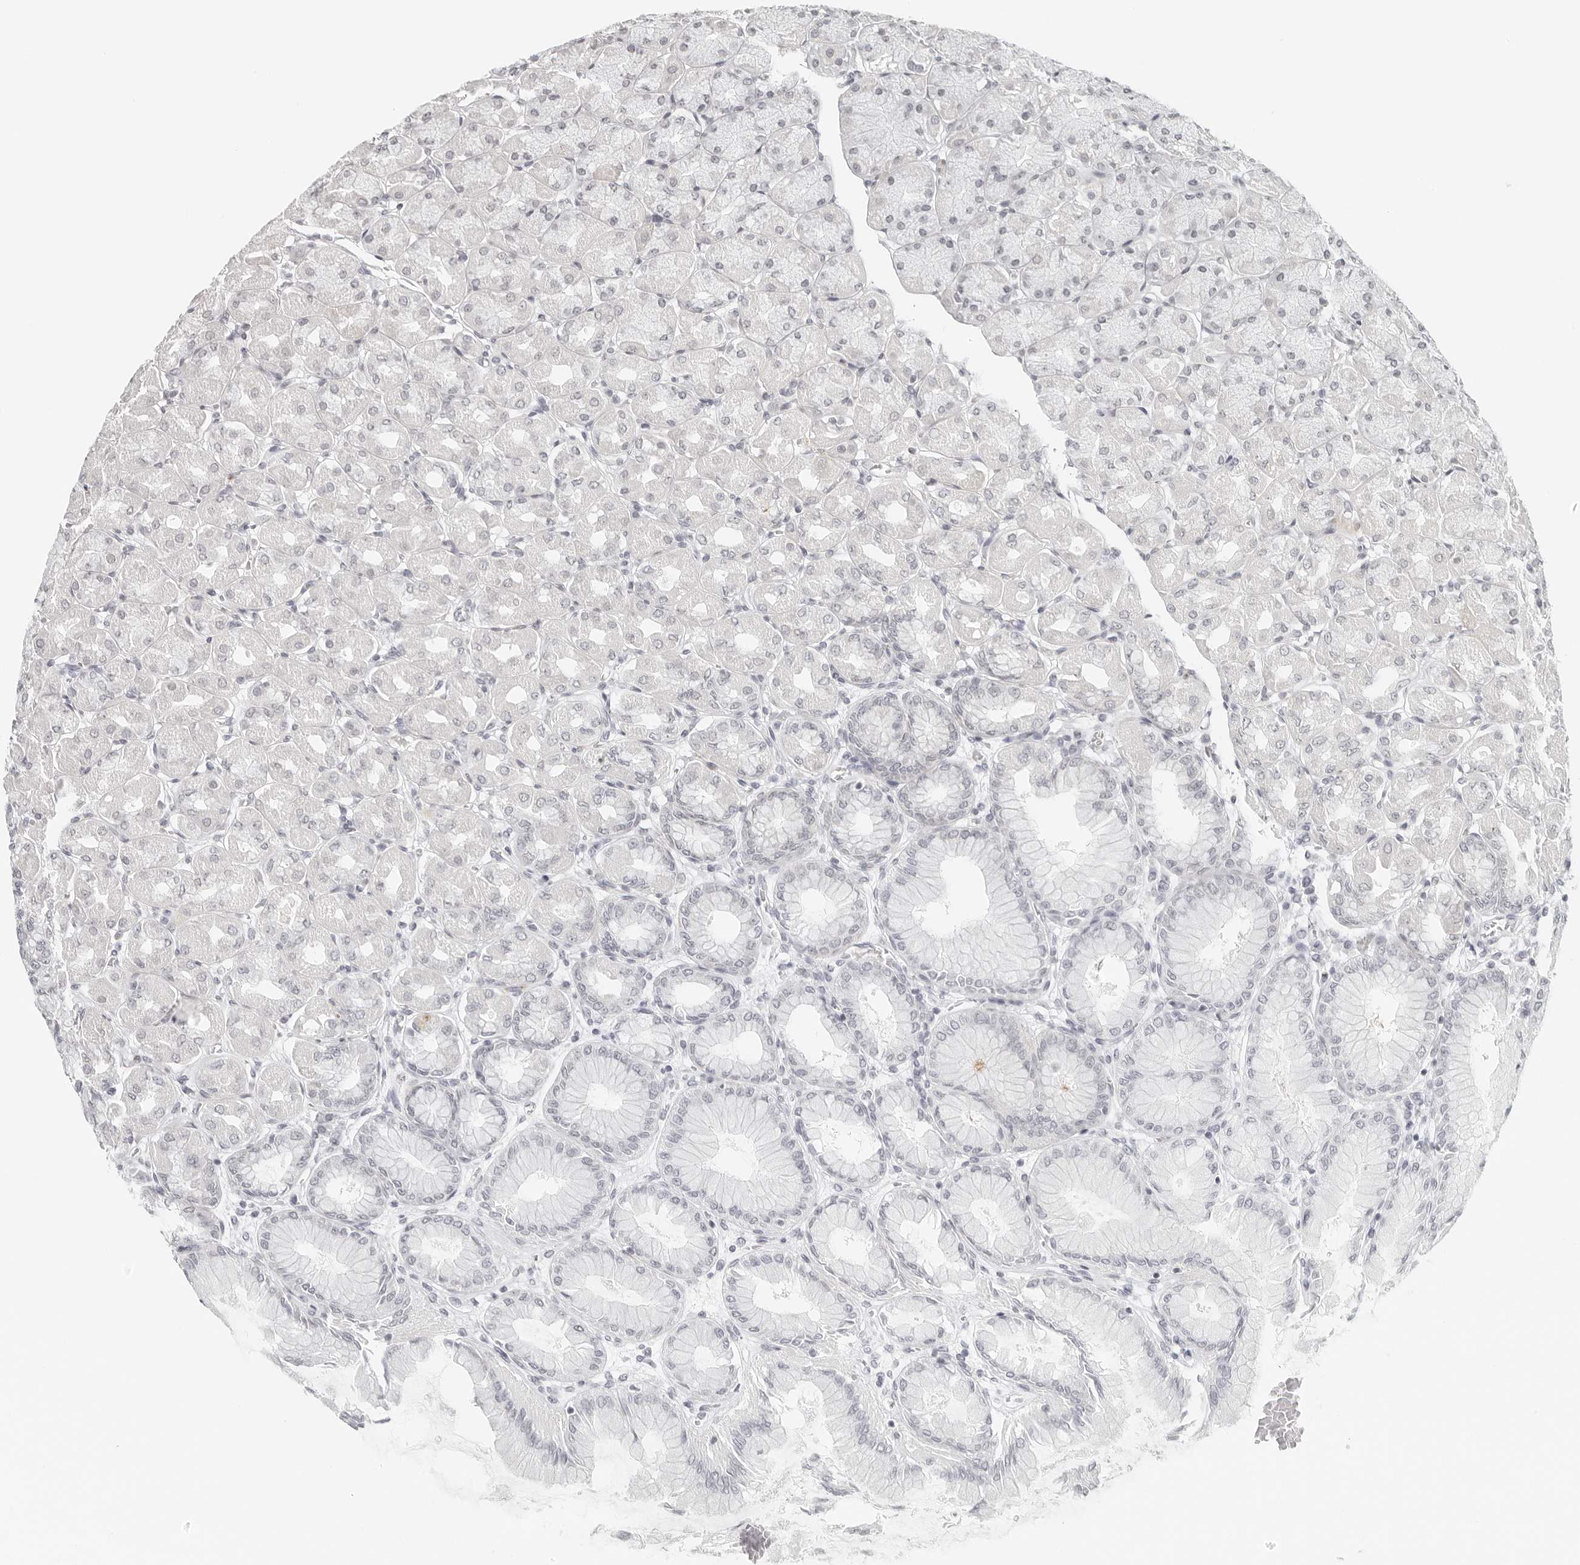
{"staining": {"intensity": "moderate", "quantity": "<25%", "location": "cytoplasmic/membranous"}, "tissue": "stomach", "cell_type": "Glandular cells", "image_type": "normal", "snomed": [{"axis": "morphology", "description": "Normal tissue, NOS"}, {"axis": "topography", "description": "Stomach, upper"}], "caption": "Stomach stained with DAB immunohistochemistry displays low levels of moderate cytoplasmic/membranous positivity in approximately <25% of glandular cells.", "gene": "RPS6KC1", "patient": {"sex": "female", "age": 56}}